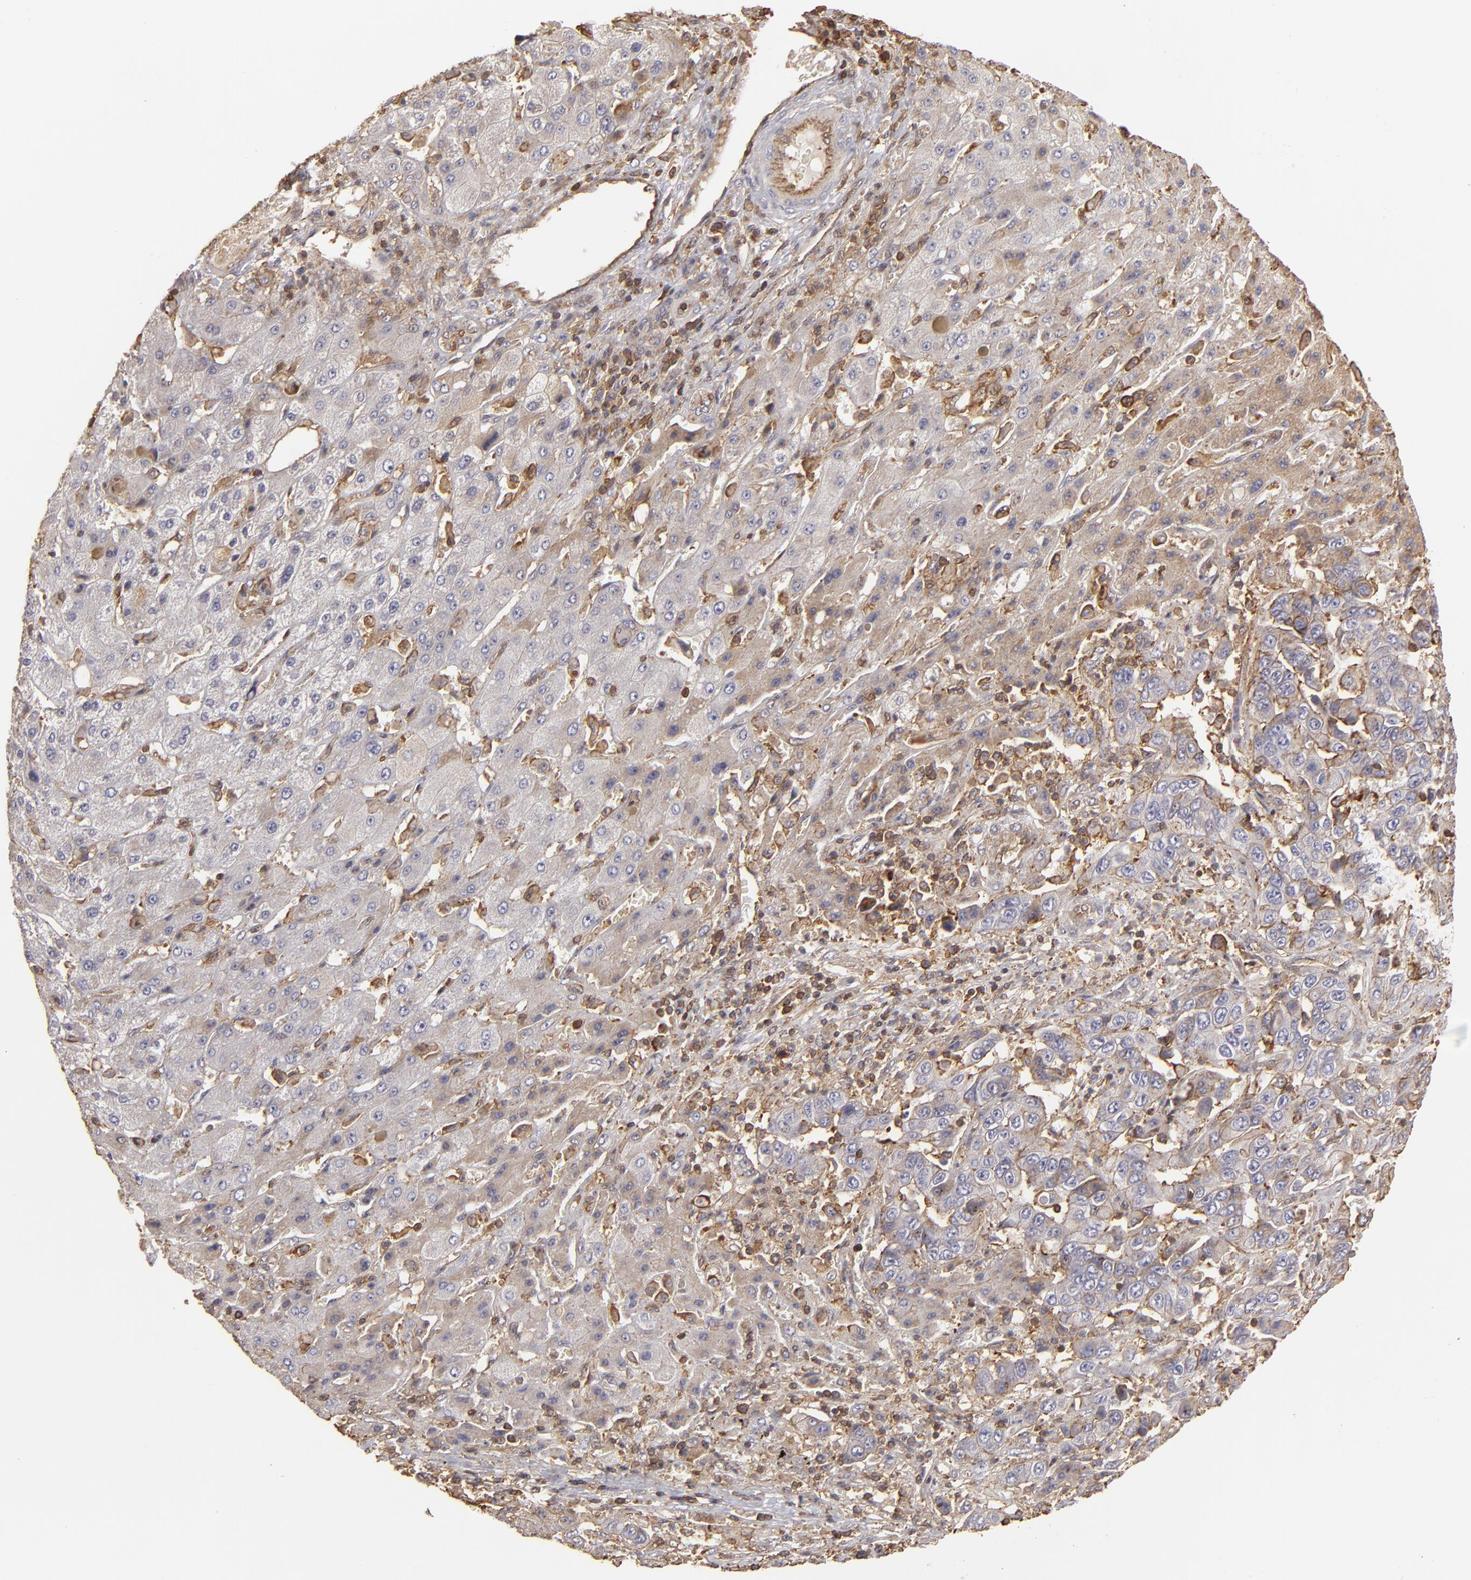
{"staining": {"intensity": "moderate", "quantity": ">75%", "location": "cytoplasmic/membranous"}, "tissue": "liver cancer", "cell_type": "Tumor cells", "image_type": "cancer", "snomed": [{"axis": "morphology", "description": "Cholangiocarcinoma"}, {"axis": "topography", "description": "Liver"}], "caption": "Brown immunohistochemical staining in liver cancer reveals moderate cytoplasmic/membranous expression in about >75% of tumor cells.", "gene": "ACTB", "patient": {"sex": "female", "age": 52}}